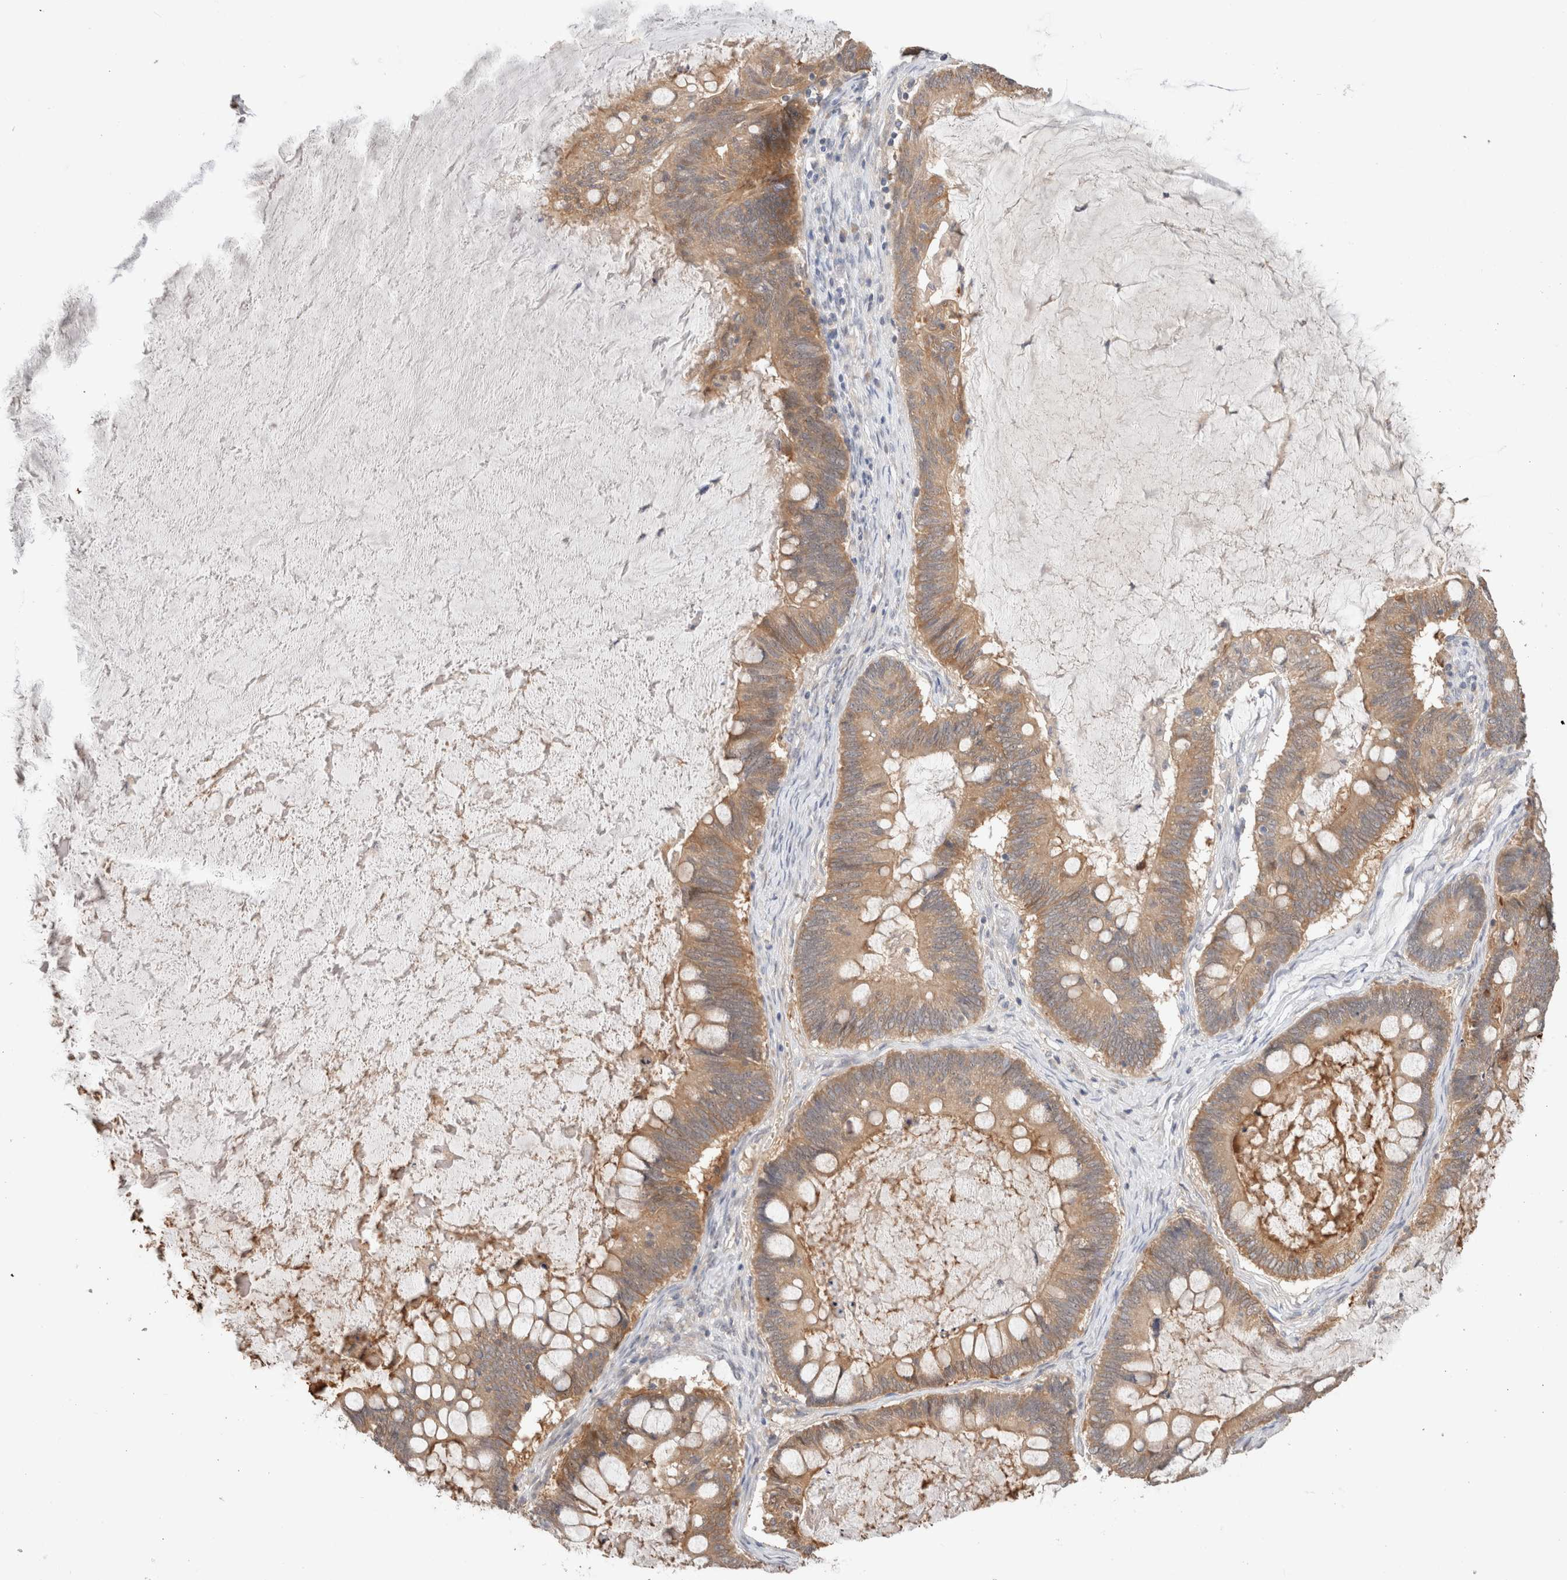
{"staining": {"intensity": "moderate", "quantity": ">75%", "location": "cytoplasmic/membranous"}, "tissue": "ovarian cancer", "cell_type": "Tumor cells", "image_type": "cancer", "snomed": [{"axis": "morphology", "description": "Cystadenocarcinoma, mucinous, NOS"}, {"axis": "topography", "description": "Ovary"}], "caption": "Ovarian cancer (mucinous cystadenocarcinoma) stained with a brown dye displays moderate cytoplasmic/membranous positive expression in approximately >75% of tumor cells.", "gene": "CA13", "patient": {"sex": "female", "age": 61}}